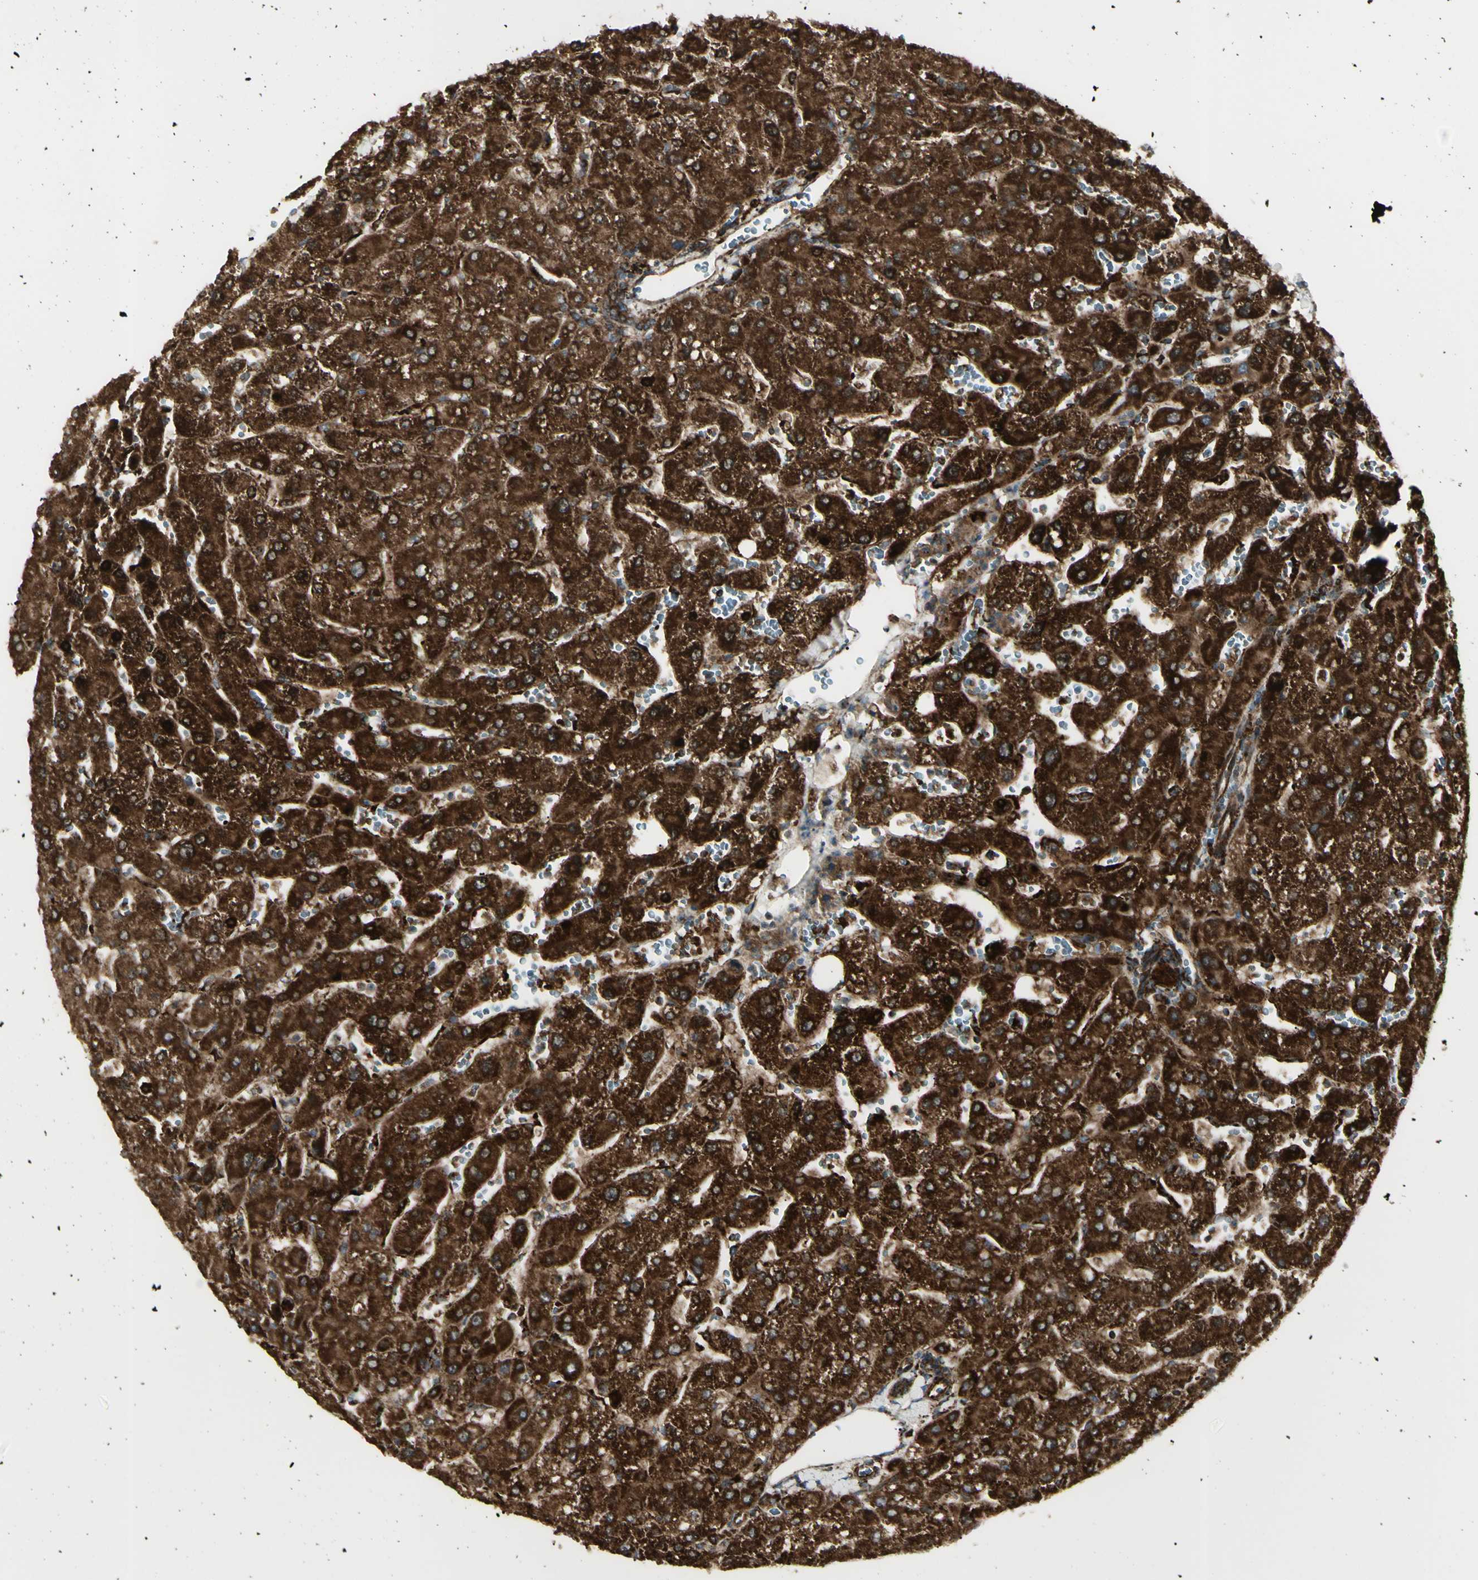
{"staining": {"intensity": "strong", "quantity": ">75%", "location": "cytoplasmic/membranous"}, "tissue": "liver", "cell_type": "Cholangiocytes", "image_type": "normal", "snomed": [{"axis": "morphology", "description": "Normal tissue, NOS"}, {"axis": "topography", "description": "Liver"}], "caption": "Cholangiocytes demonstrate high levels of strong cytoplasmic/membranous expression in about >75% of cells in benign liver. The staining was performed using DAB to visualize the protein expression in brown, while the nuclei were stained in blue with hematoxylin (Magnification: 20x).", "gene": "CYB5R1", "patient": {"sex": "male", "age": 55}}